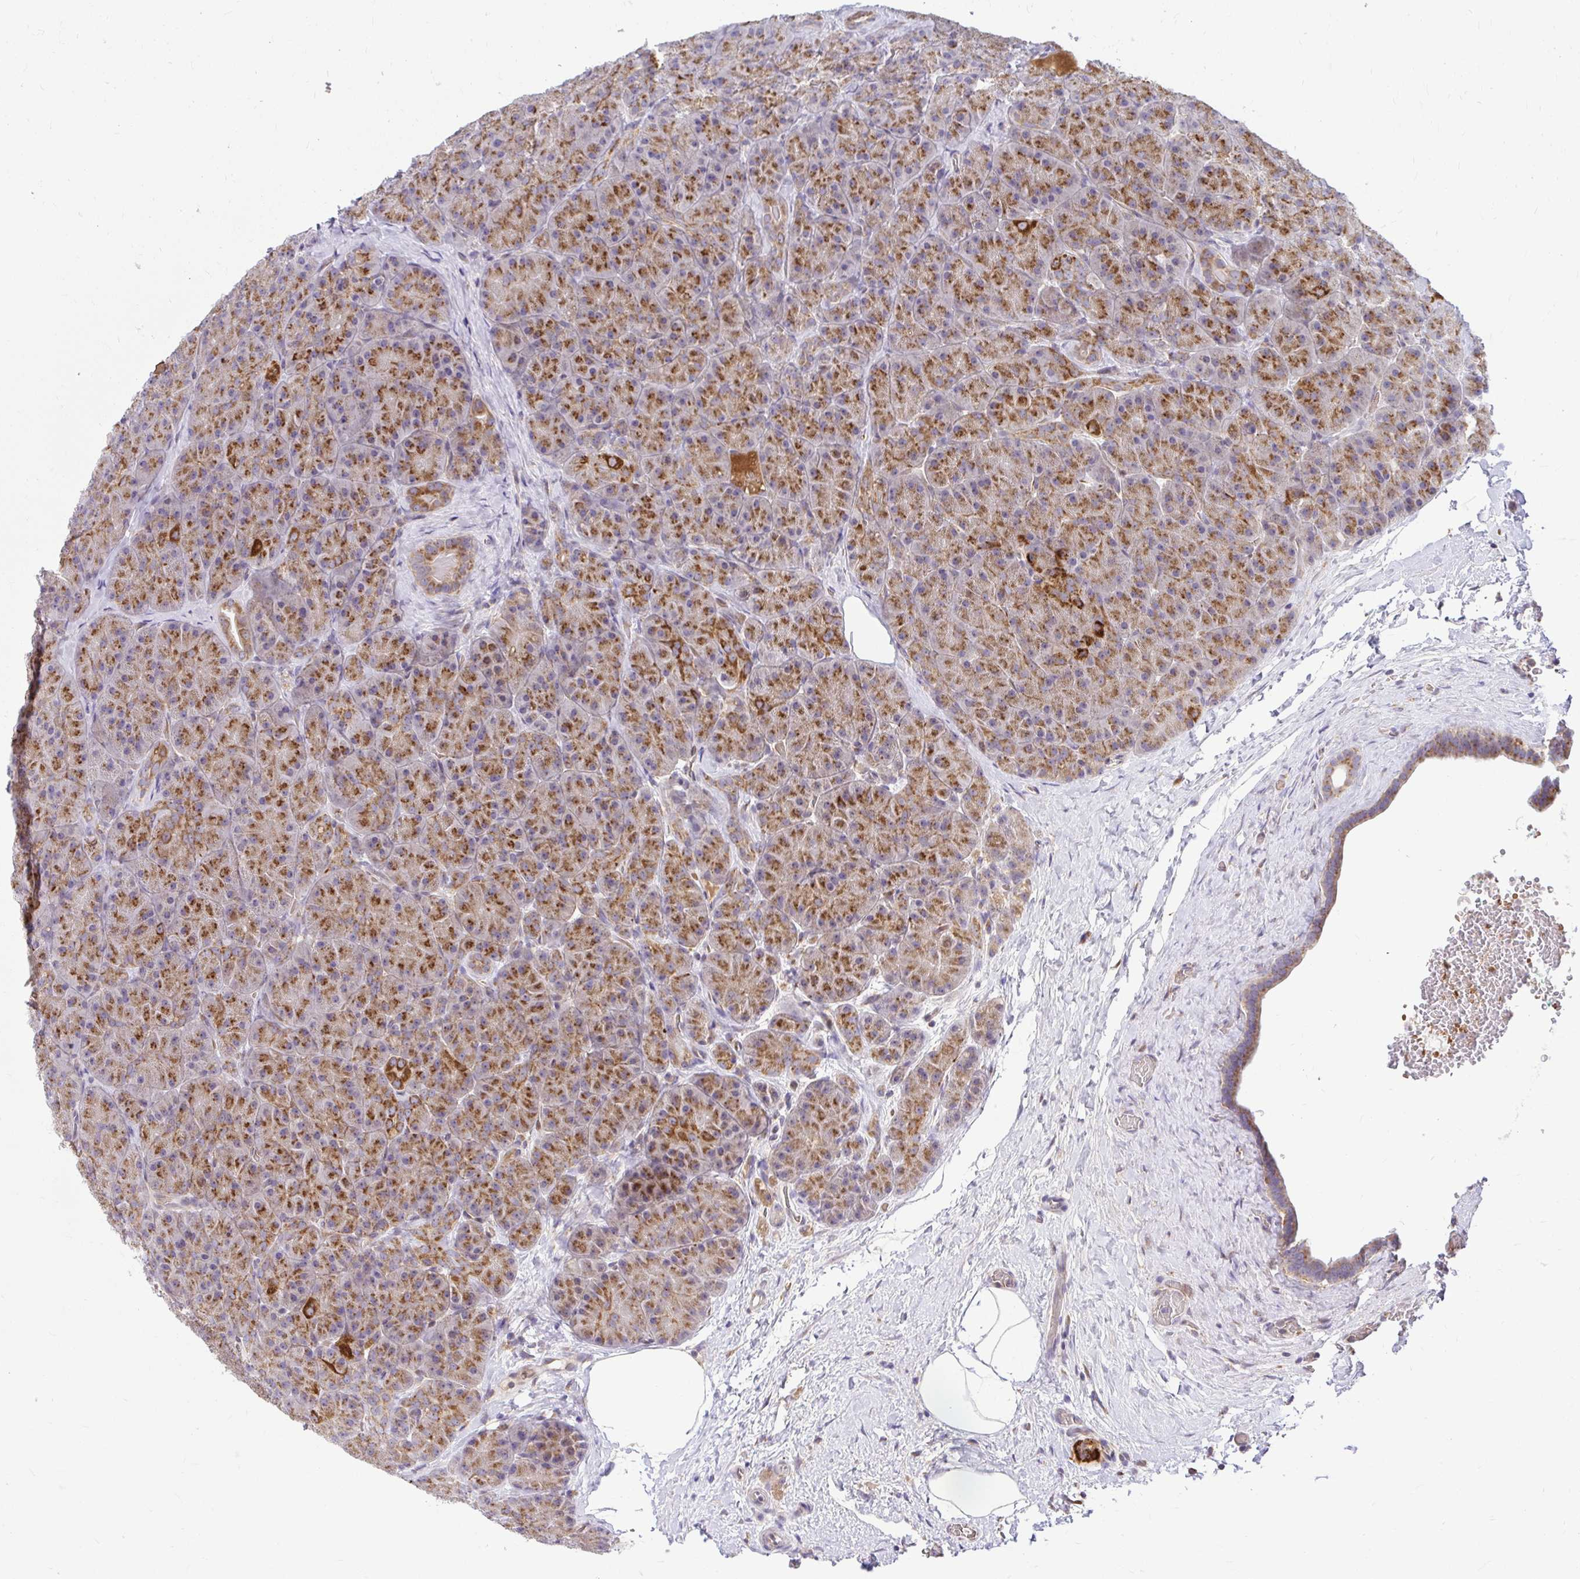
{"staining": {"intensity": "strong", "quantity": ">75%", "location": "cytoplasmic/membranous"}, "tissue": "pancreas", "cell_type": "Exocrine glandular cells", "image_type": "normal", "snomed": [{"axis": "morphology", "description": "Normal tissue, NOS"}, {"axis": "topography", "description": "Pancreas"}], "caption": "Immunohistochemistry (IHC) histopathology image of unremarkable human pancreas stained for a protein (brown), which reveals high levels of strong cytoplasmic/membranous staining in about >75% of exocrine glandular cells.", "gene": "VTI1B", "patient": {"sex": "male", "age": 57}}